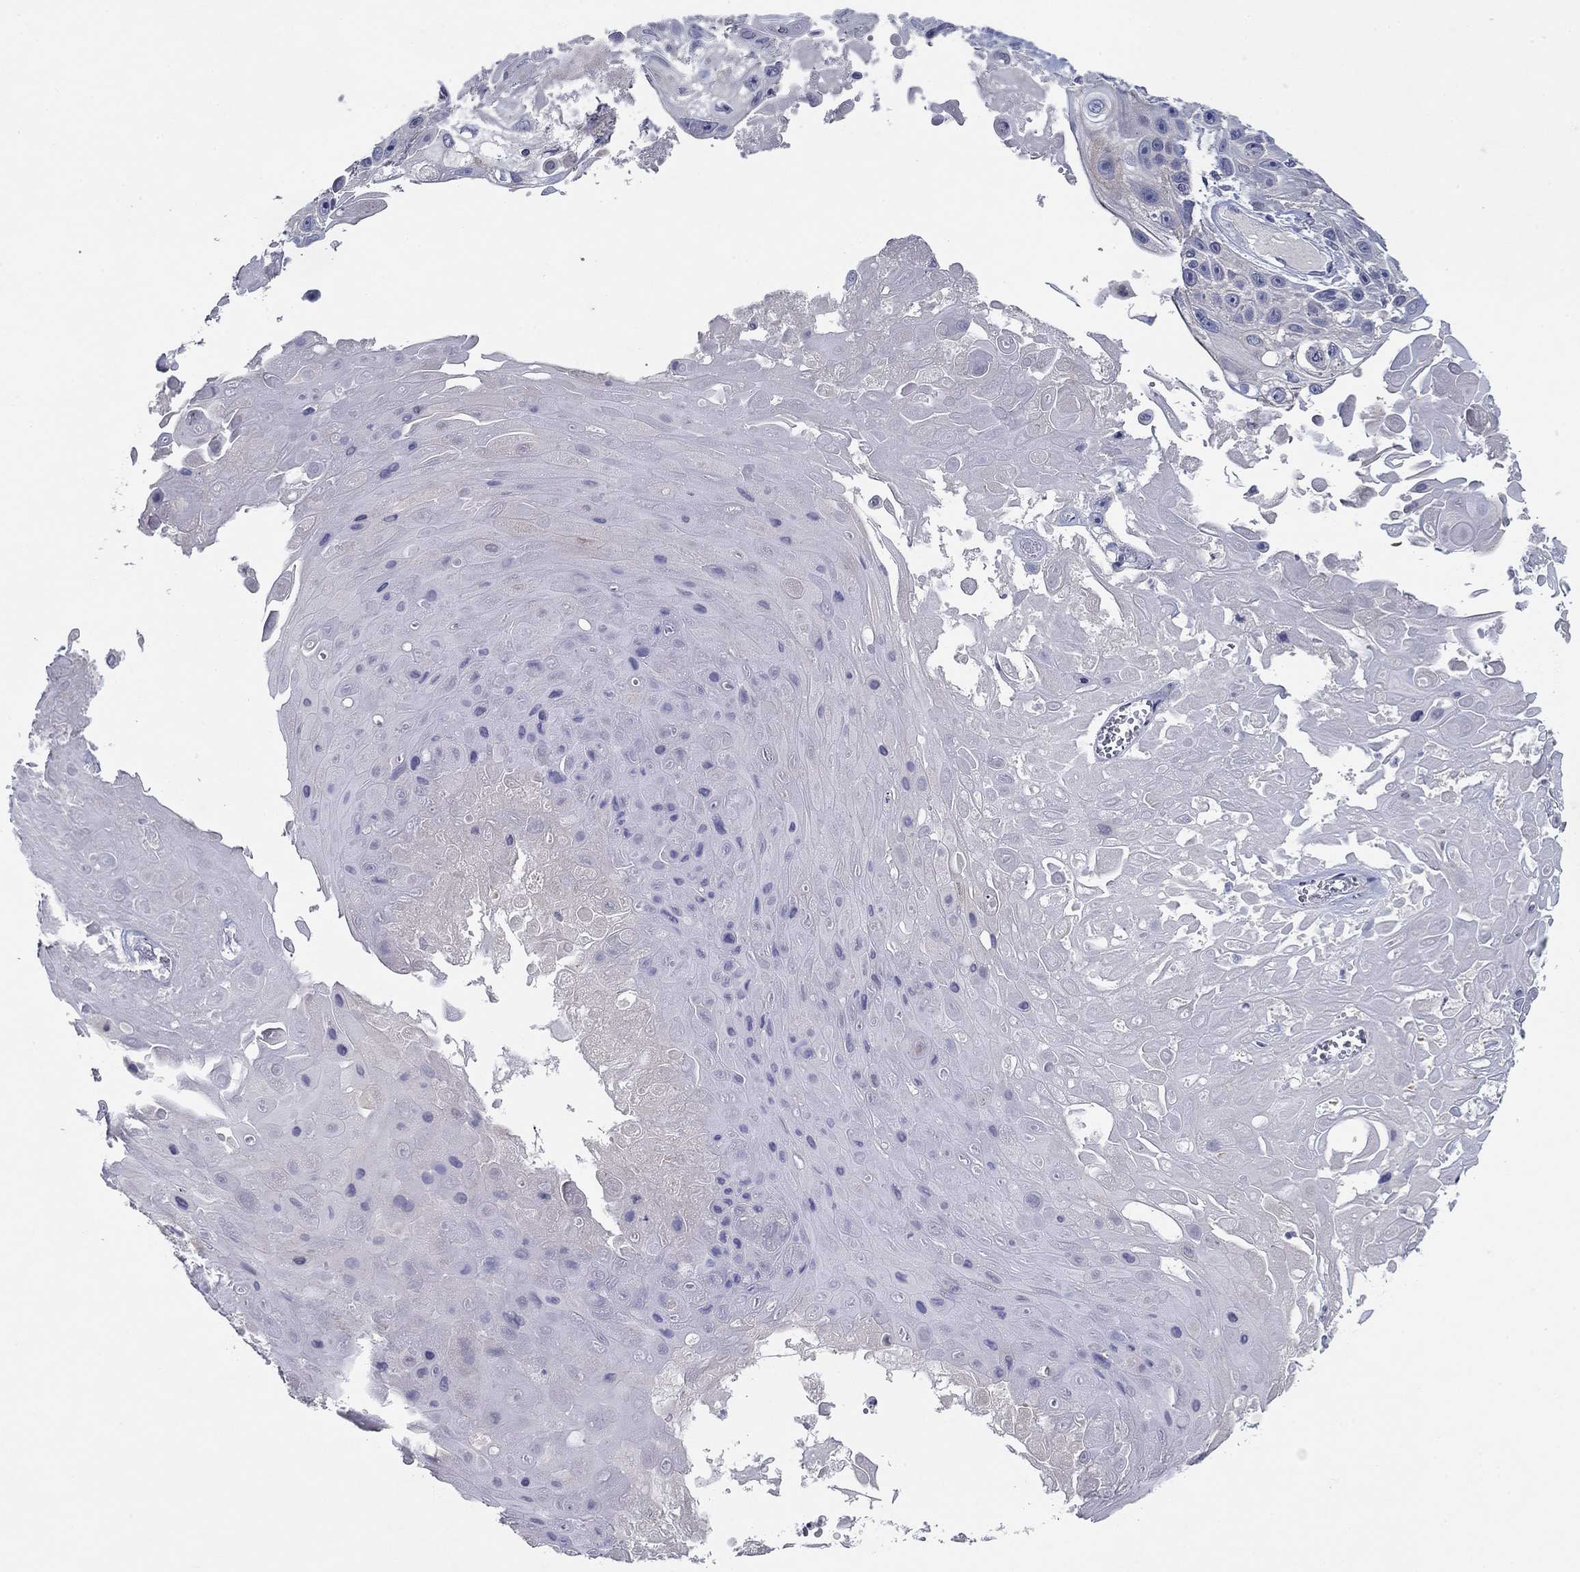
{"staining": {"intensity": "negative", "quantity": "none", "location": "none"}, "tissue": "skin cancer", "cell_type": "Tumor cells", "image_type": "cancer", "snomed": [{"axis": "morphology", "description": "Squamous cell carcinoma, NOS"}, {"axis": "topography", "description": "Skin"}], "caption": "There is no significant positivity in tumor cells of skin cancer.", "gene": "PLS1", "patient": {"sex": "male", "age": 82}}